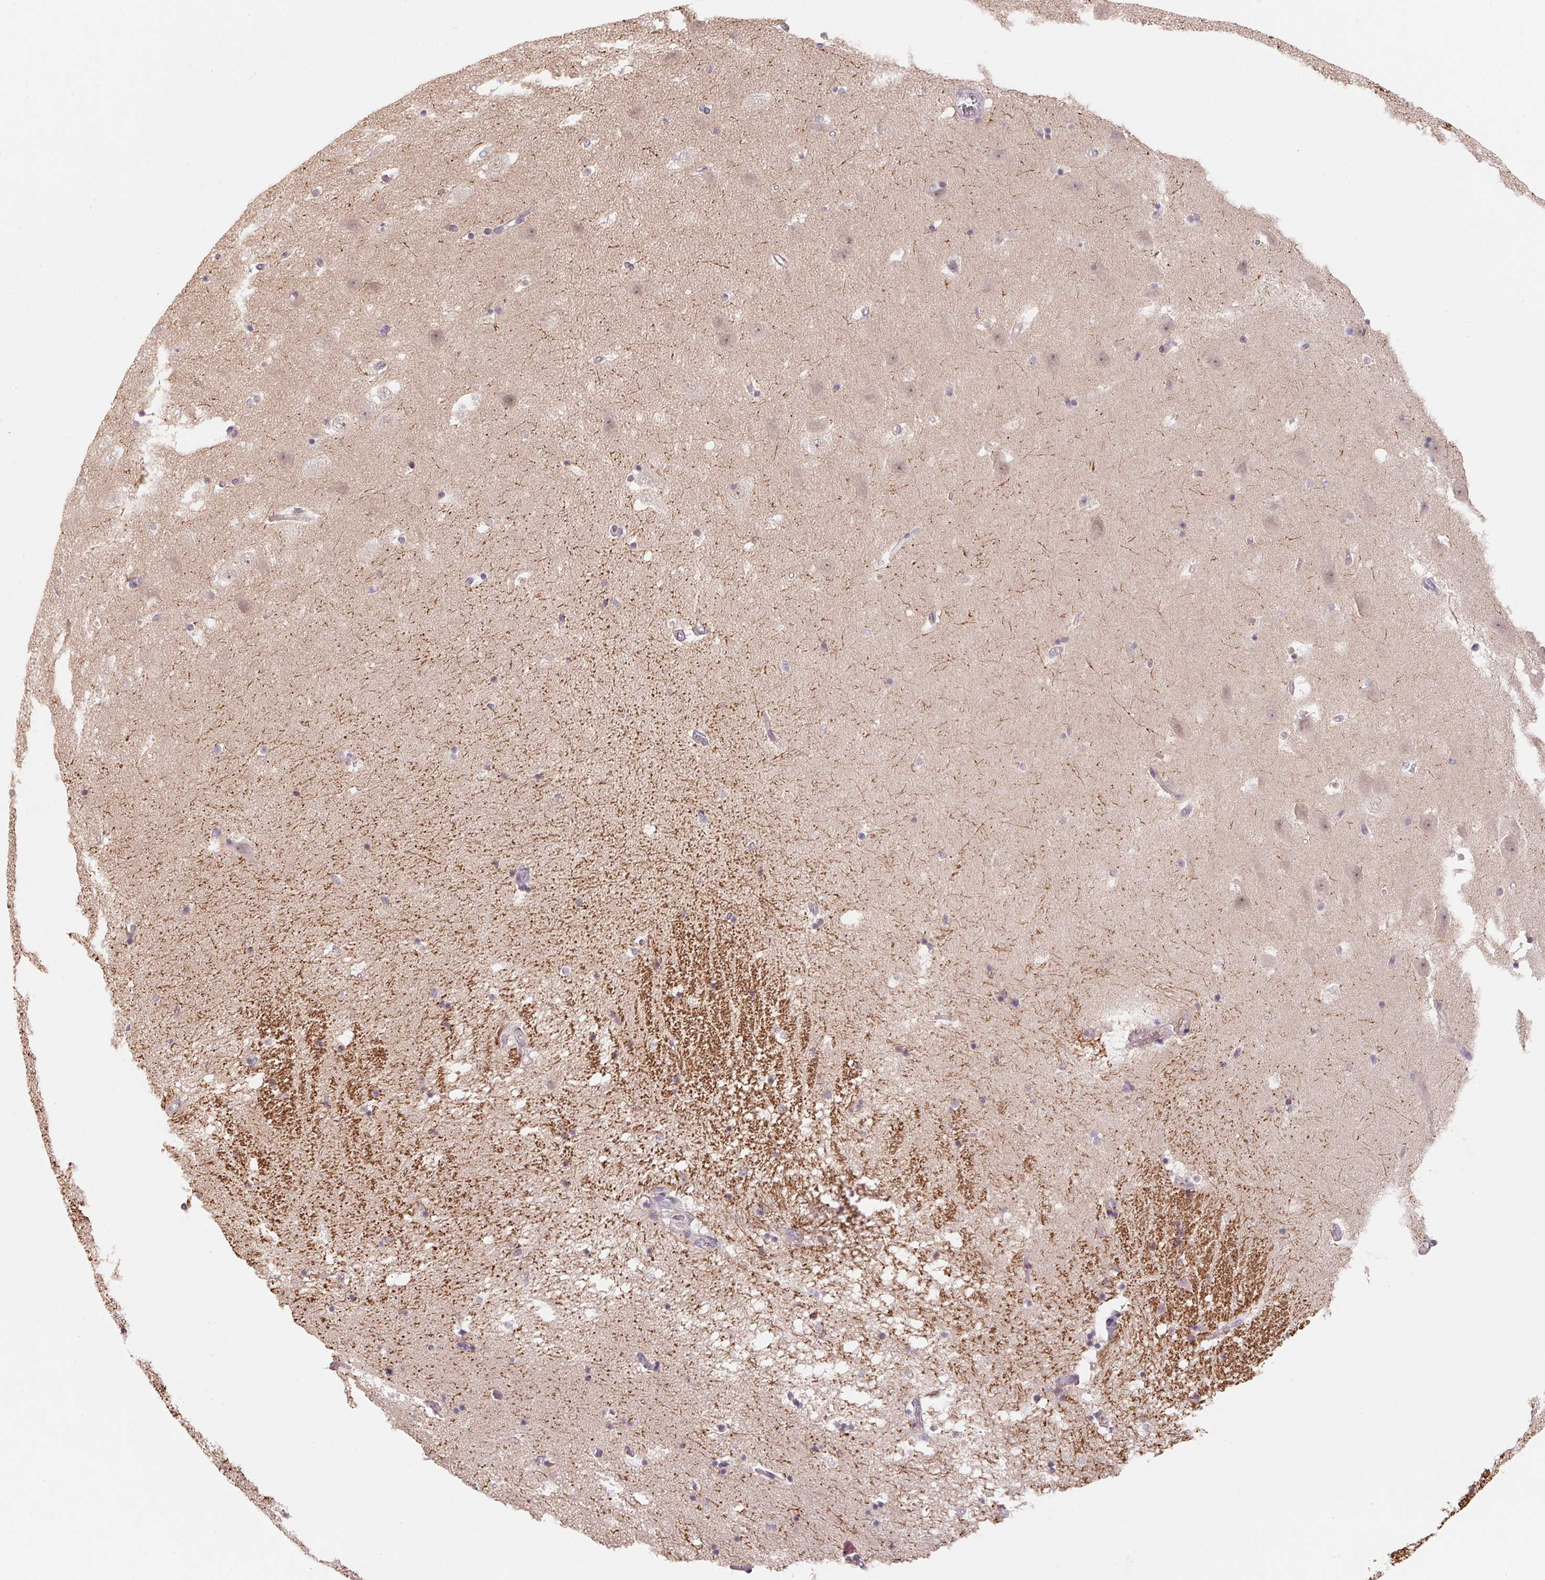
{"staining": {"intensity": "negative", "quantity": "none", "location": "none"}, "tissue": "hippocampus", "cell_type": "Glial cells", "image_type": "normal", "snomed": [{"axis": "morphology", "description": "Normal tissue, NOS"}, {"axis": "topography", "description": "Hippocampus"}], "caption": "The histopathology image demonstrates no significant expression in glial cells of hippocampus. The staining was performed using DAB to visualize the protein expression in brown, while the nuclei were stained in blue with hematoxylin (Magnification: 20x).", "gene": "KIFC1", "patient": {"sex": "male", "age": 58}}